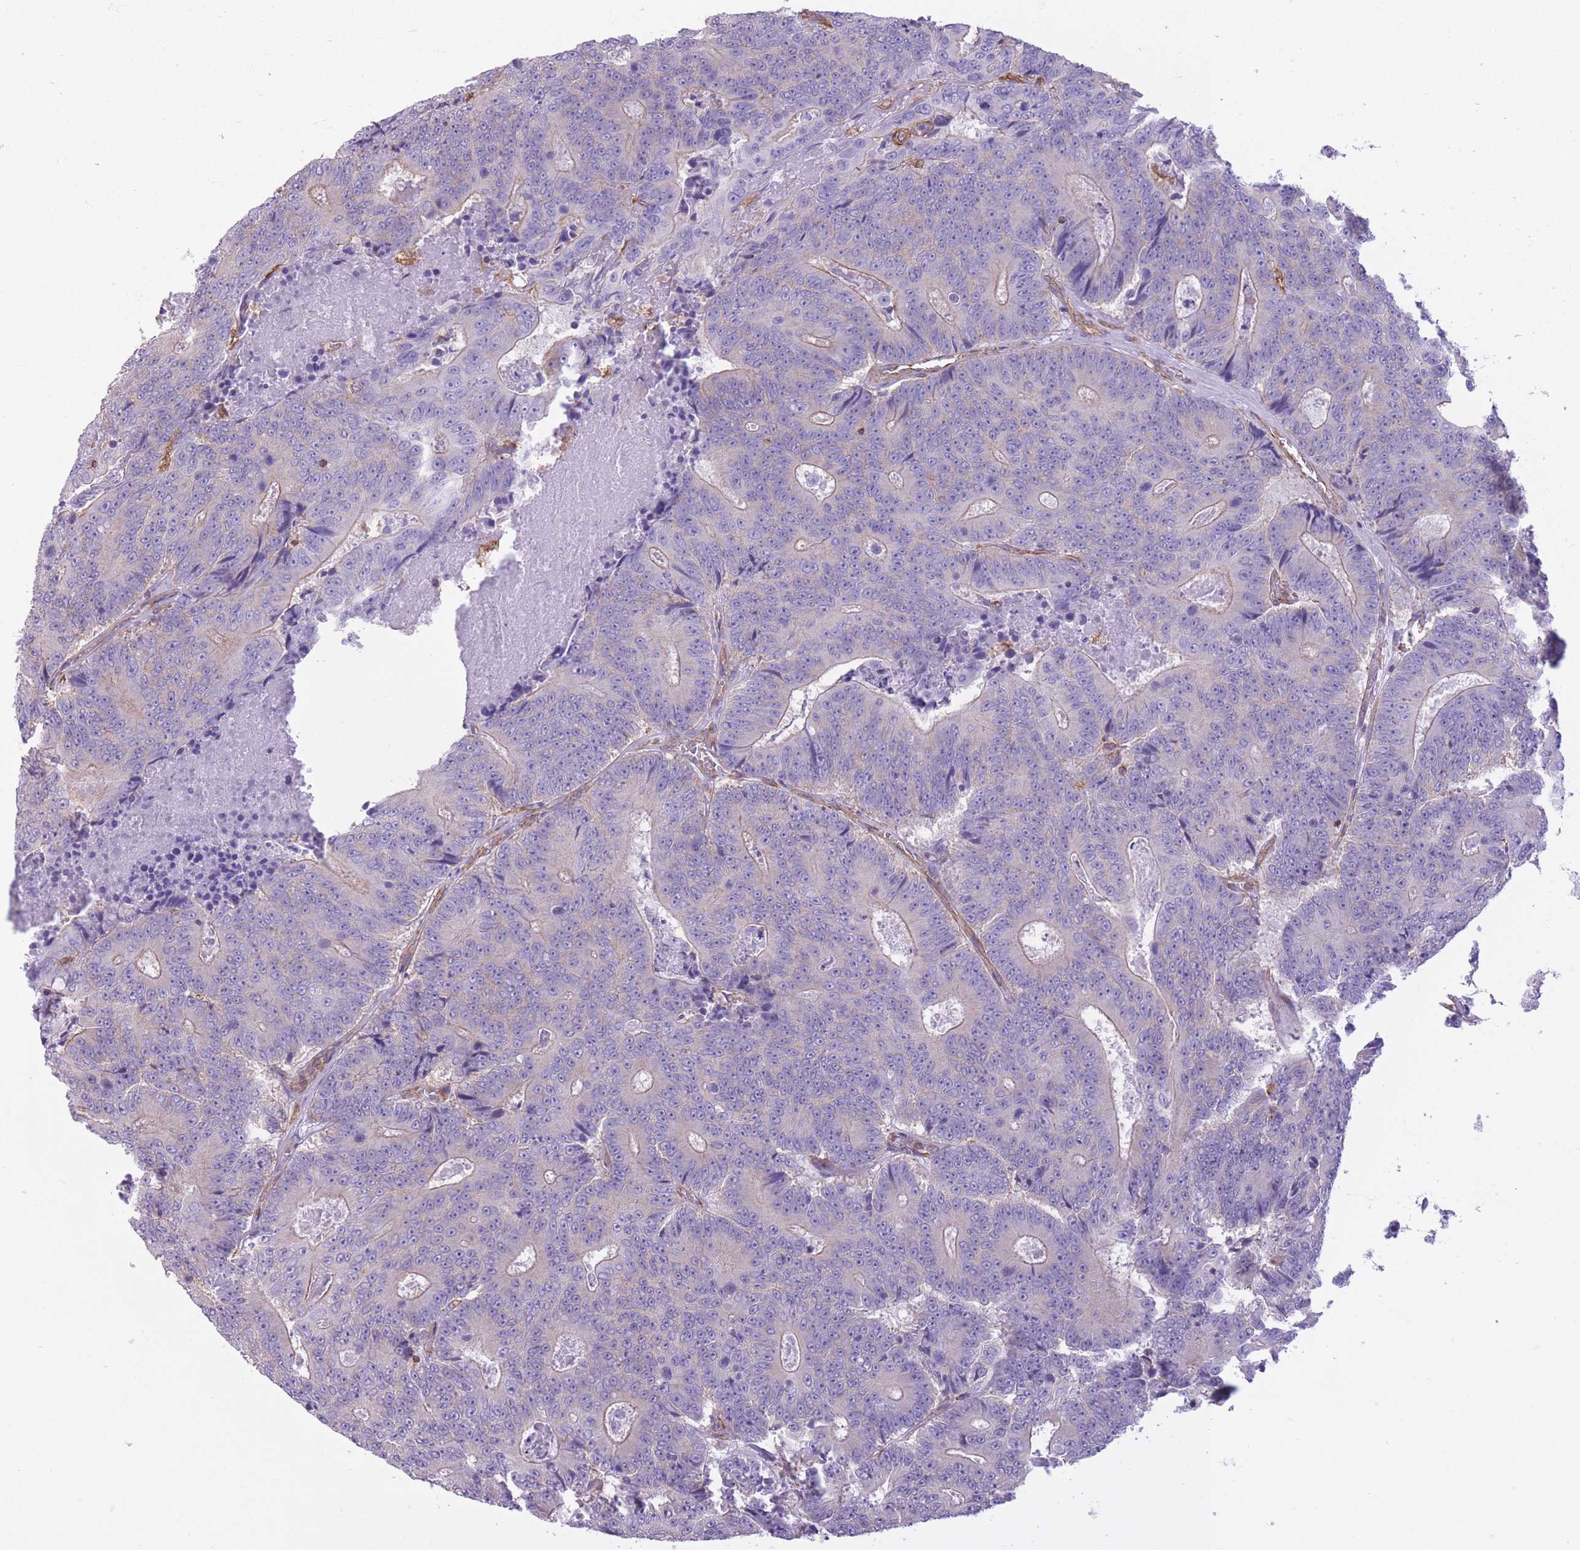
{"staining": {"intensity": "negative", "quantity": "none", "location": "none"}, "tissue": "colorectal cancer", "cell_type": "Tumor cells", "image_type": "cancer", "snomed": [{"axis": "morphology", "description": "Adenocarcinoma, NOS"}, {"axis": "topography", "description": "Colon"}], "caption": "Image shows no significant protein staining in tumor cells of adenocarcinoma (colorectal).", "gene": "ADD1", "patient": {"sex": "male", "age": 83}}